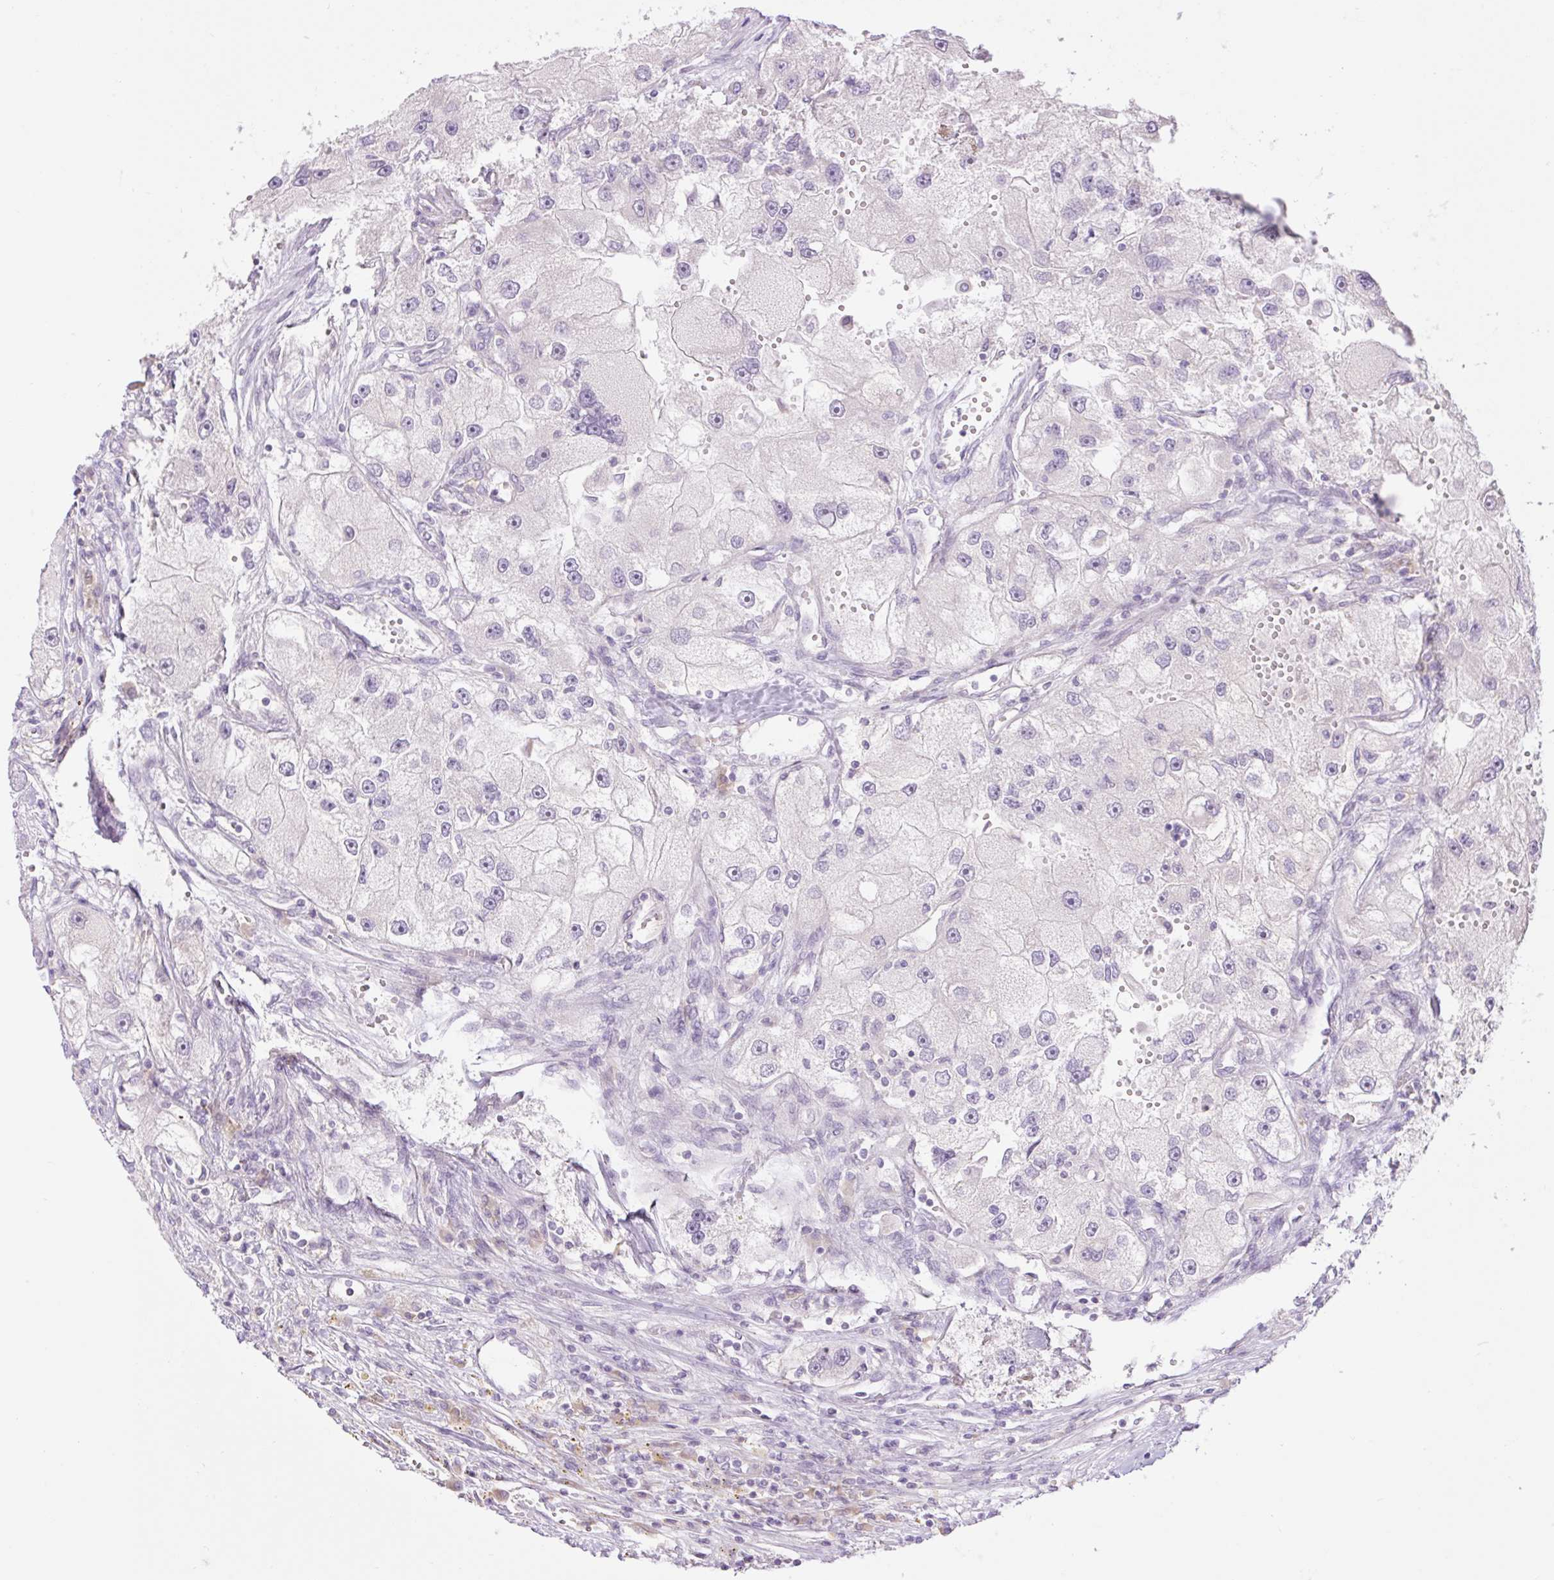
{"staining": {"intensity": "negative", "quantity": "none", "location": "none"}, "tissue": "renal cancer", "cell_type": "Tumor cells", "image_type": "cancer", "snomed": [{"axis": "morphology", "description": "Adenocarcinoma, NOS"}, {"axis": "topography", "description": "Kidney"}], "caption": "Renal cancer (adenocarcinoma) was stained to show a protein in brown. There is no significant expression in tumor cells. The staining was performed using DAB (3,3'-diaminobenzidine) to visualize the protein expression in brown, while the nuclei were stained in blue with hematoxylin (Magnification: 20x).", "gene": "GRID2", "patient": {"sex": "male", "age": 63}}